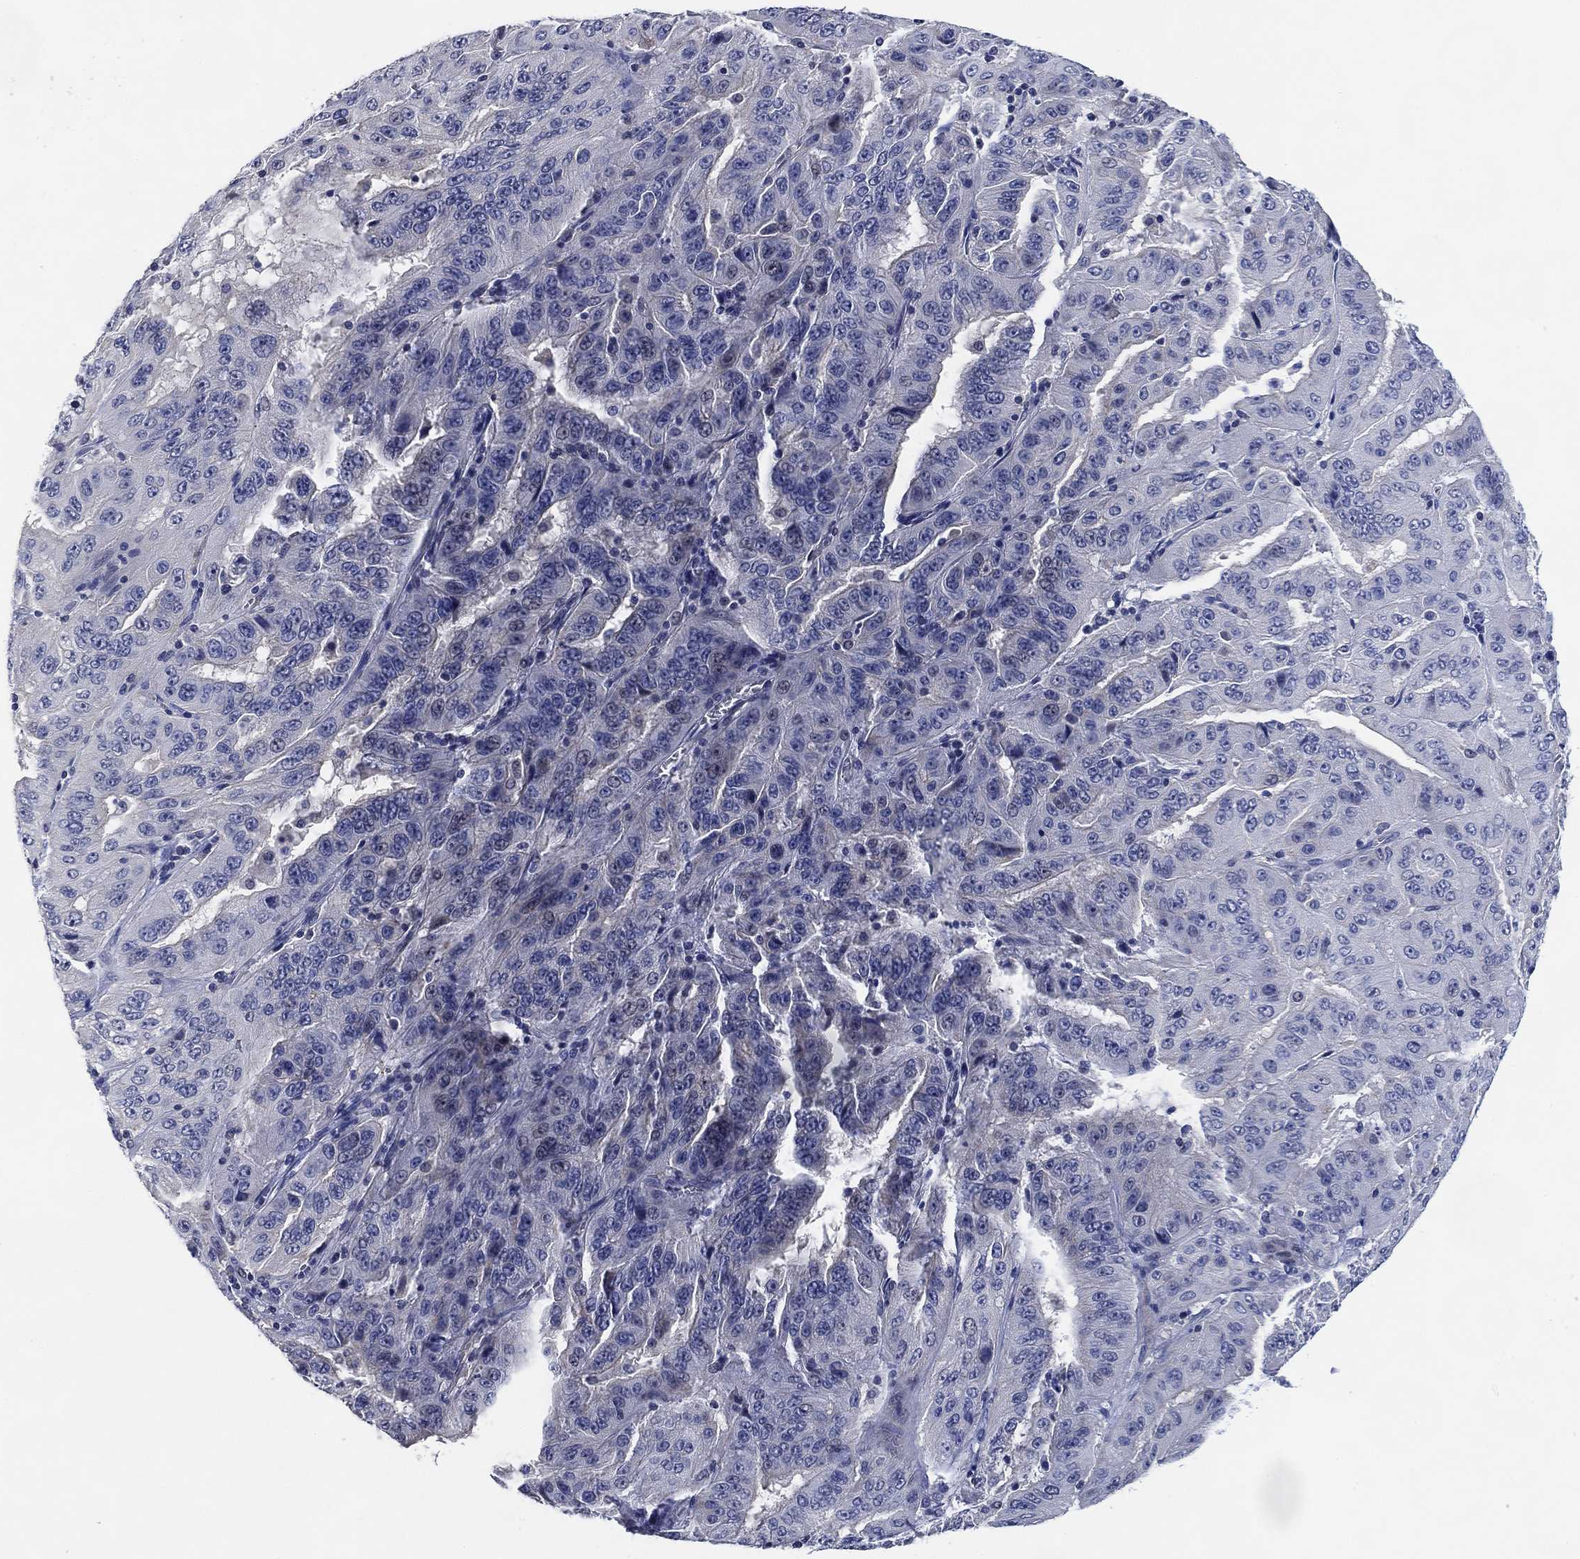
{"staining": {"intensity": "negative", "quantity": "none", "location": "none"}, "tissue": "pancreatic cancer", "cell_type": "Tumor cells", "image_type": "cancer", "snomed": [{"axis": "morphology", "description": "Adenocarcinoma, NOS"}, {"axis": "topography", "description": "Pancreas"}], "caption": "DAB immunohistochemical staining of human pancreatic adenocarcinoma shows no significant positivity in tumor cells.", "gene": "DAZL", "patient": {"sex": "male", "age": 63}}